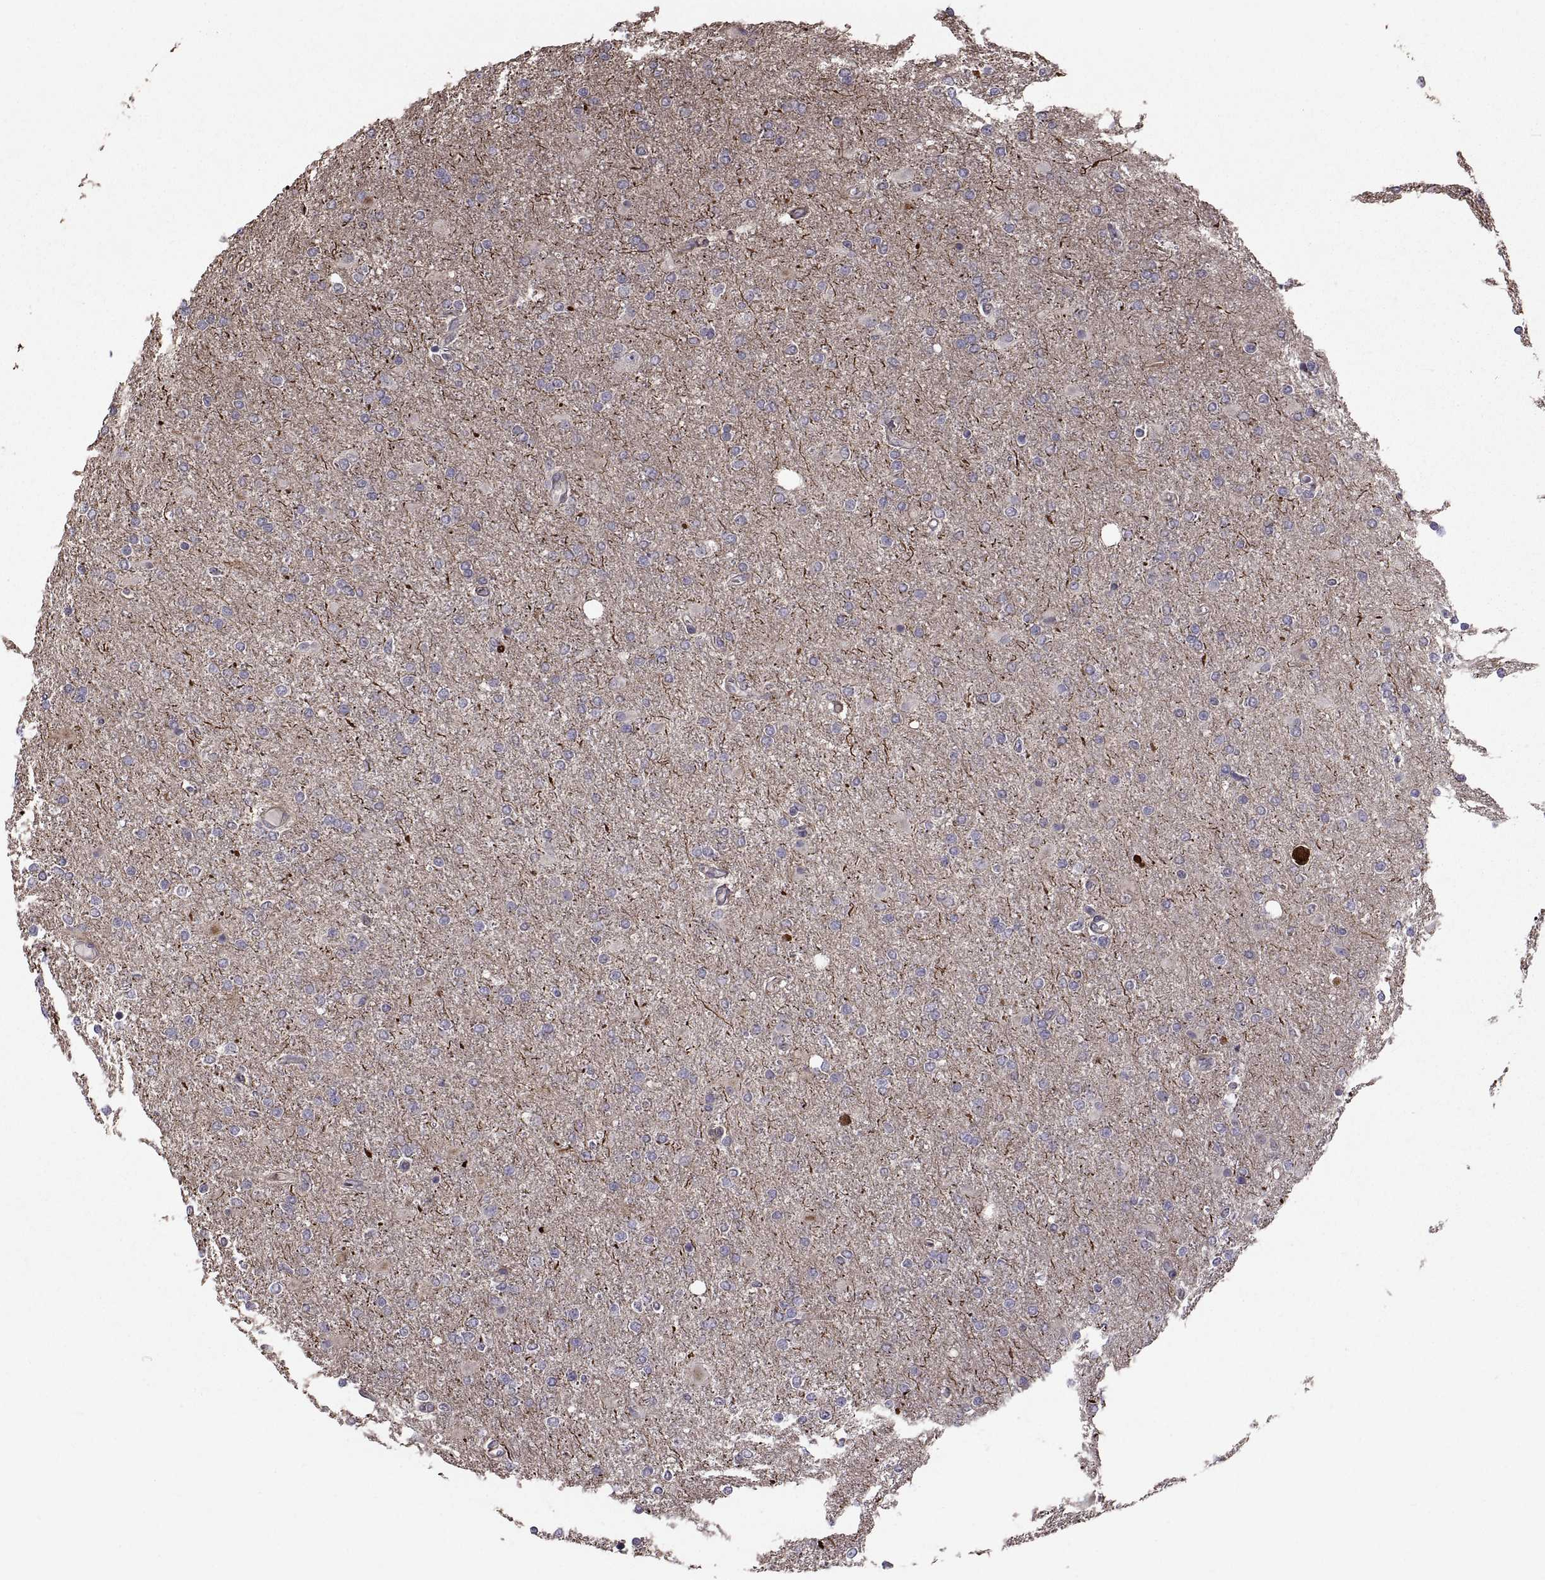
{"staining": {"intensity": "negative", "quantity": "none", "location": "none"}, "tissue": "glioma", "cell_type": "Tumor cells", "image_type": "cancer", "snomed": [{"axis": "morphology", "description": "Glioma, malignant, High grade"}, {"axis": "topography", "description": "Cerebral cortex"}], "caption": "High power microscopy micrograph of an IHC image of malignant high-grade glioma, revealing no significant expression in tumor cells. The staining was performed using DAB to visualize the protein expression in brown, while the nuclei were stained in blue with hematoxylin (Magnification: 20x).", "gene": "PMM2", "patient": {"sex": "male", "age": 70}}